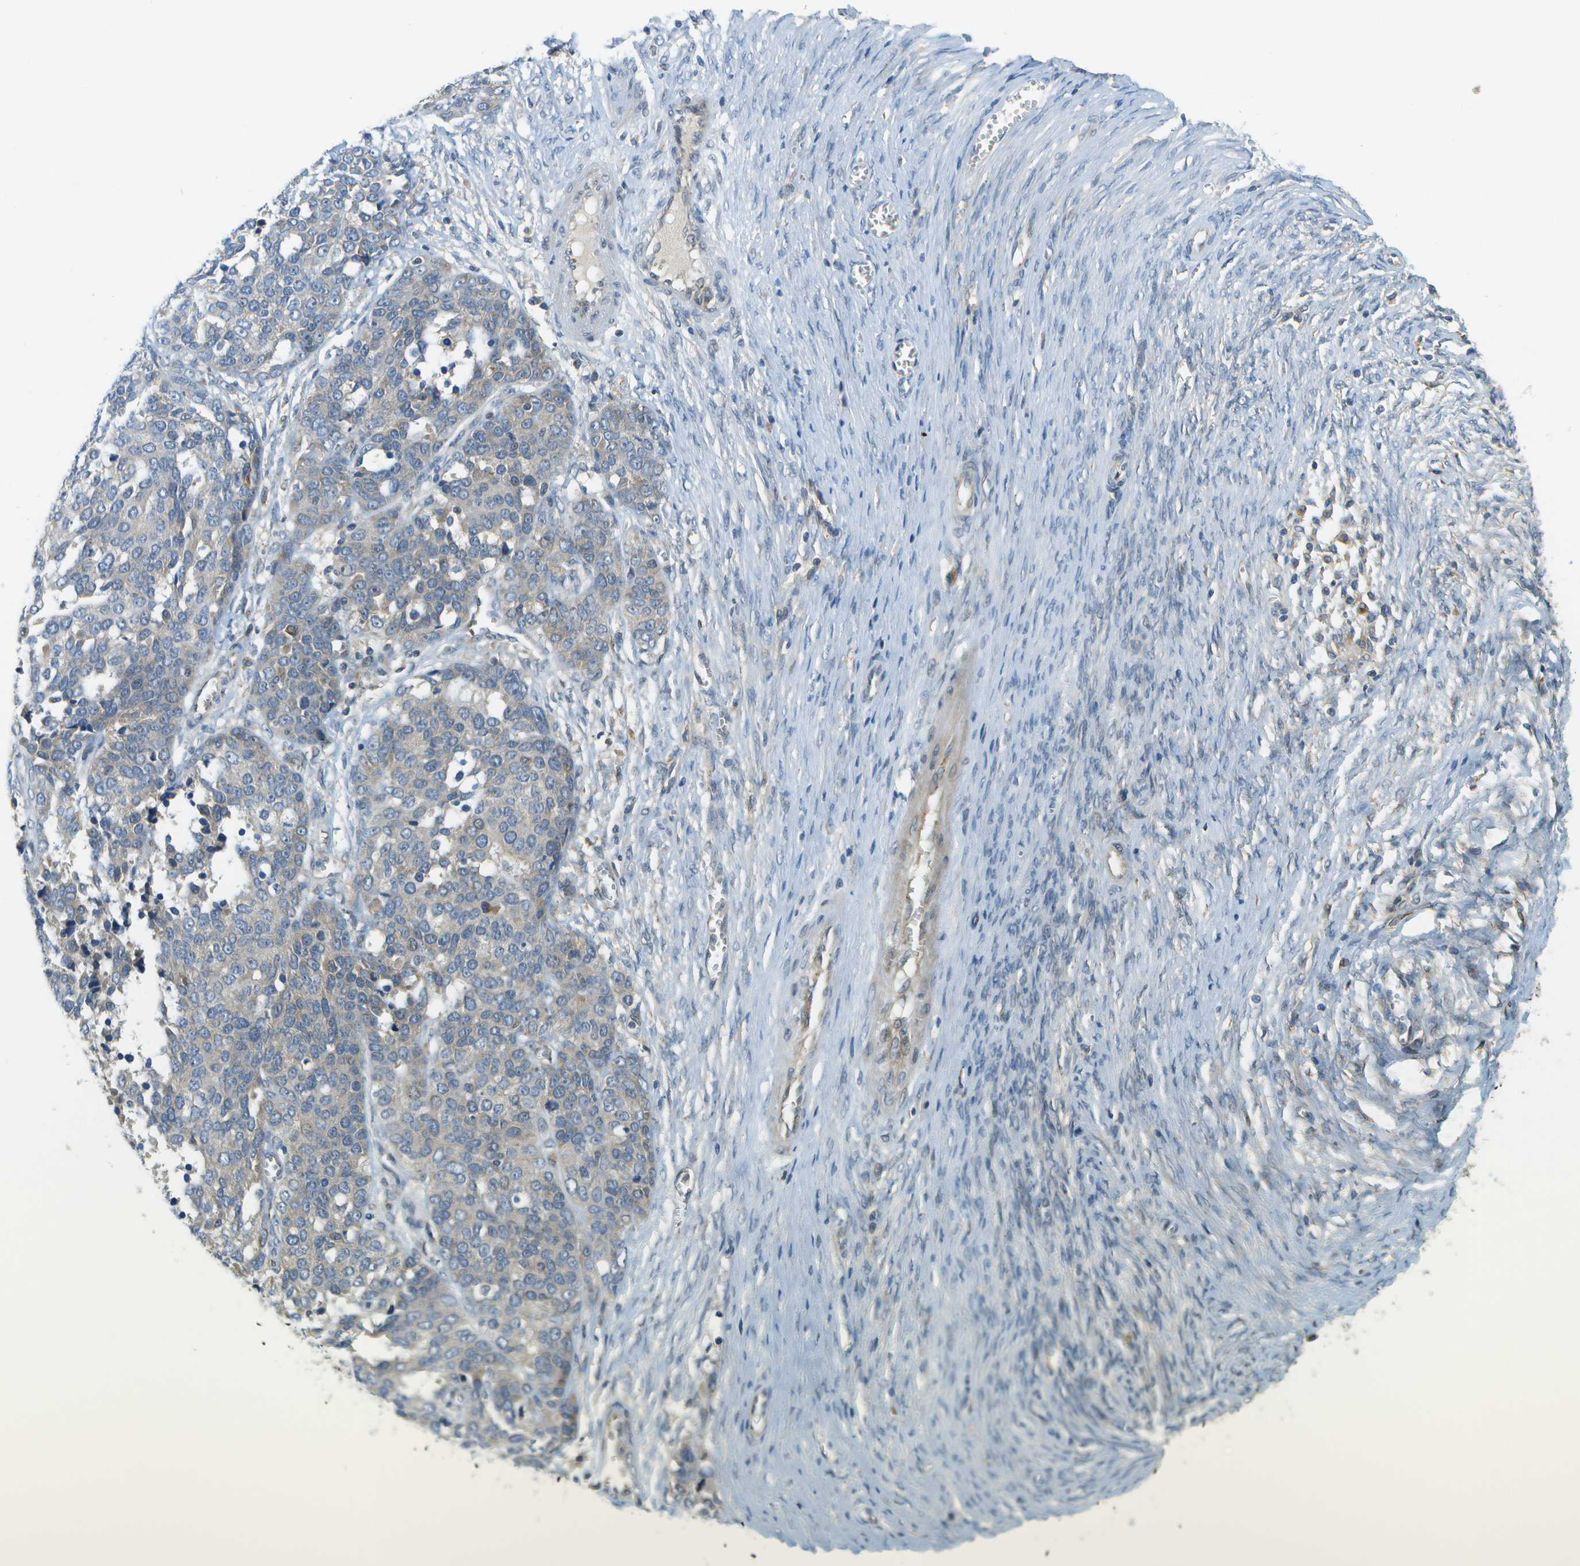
{"staining": {"intensity": "weak", "quantity": "<25%", "location": "cytoplasmic/membranous"}, "tissue": "ovarian cancer", "cell_type": "Tumor cells", "image_type": "cancer", "snomed": [{"axis": "morphology", "description": "Cystadenocarcinoma, serous, NOS"}, {"axis": "topography", "description": "Ovary"}], "caption": "Tumor cells are negative for protein expression in human ovarian serous cystadenocarcinoma.", "gene": "SLC25A20", "patient": {"sex": "female", "age": 44}}